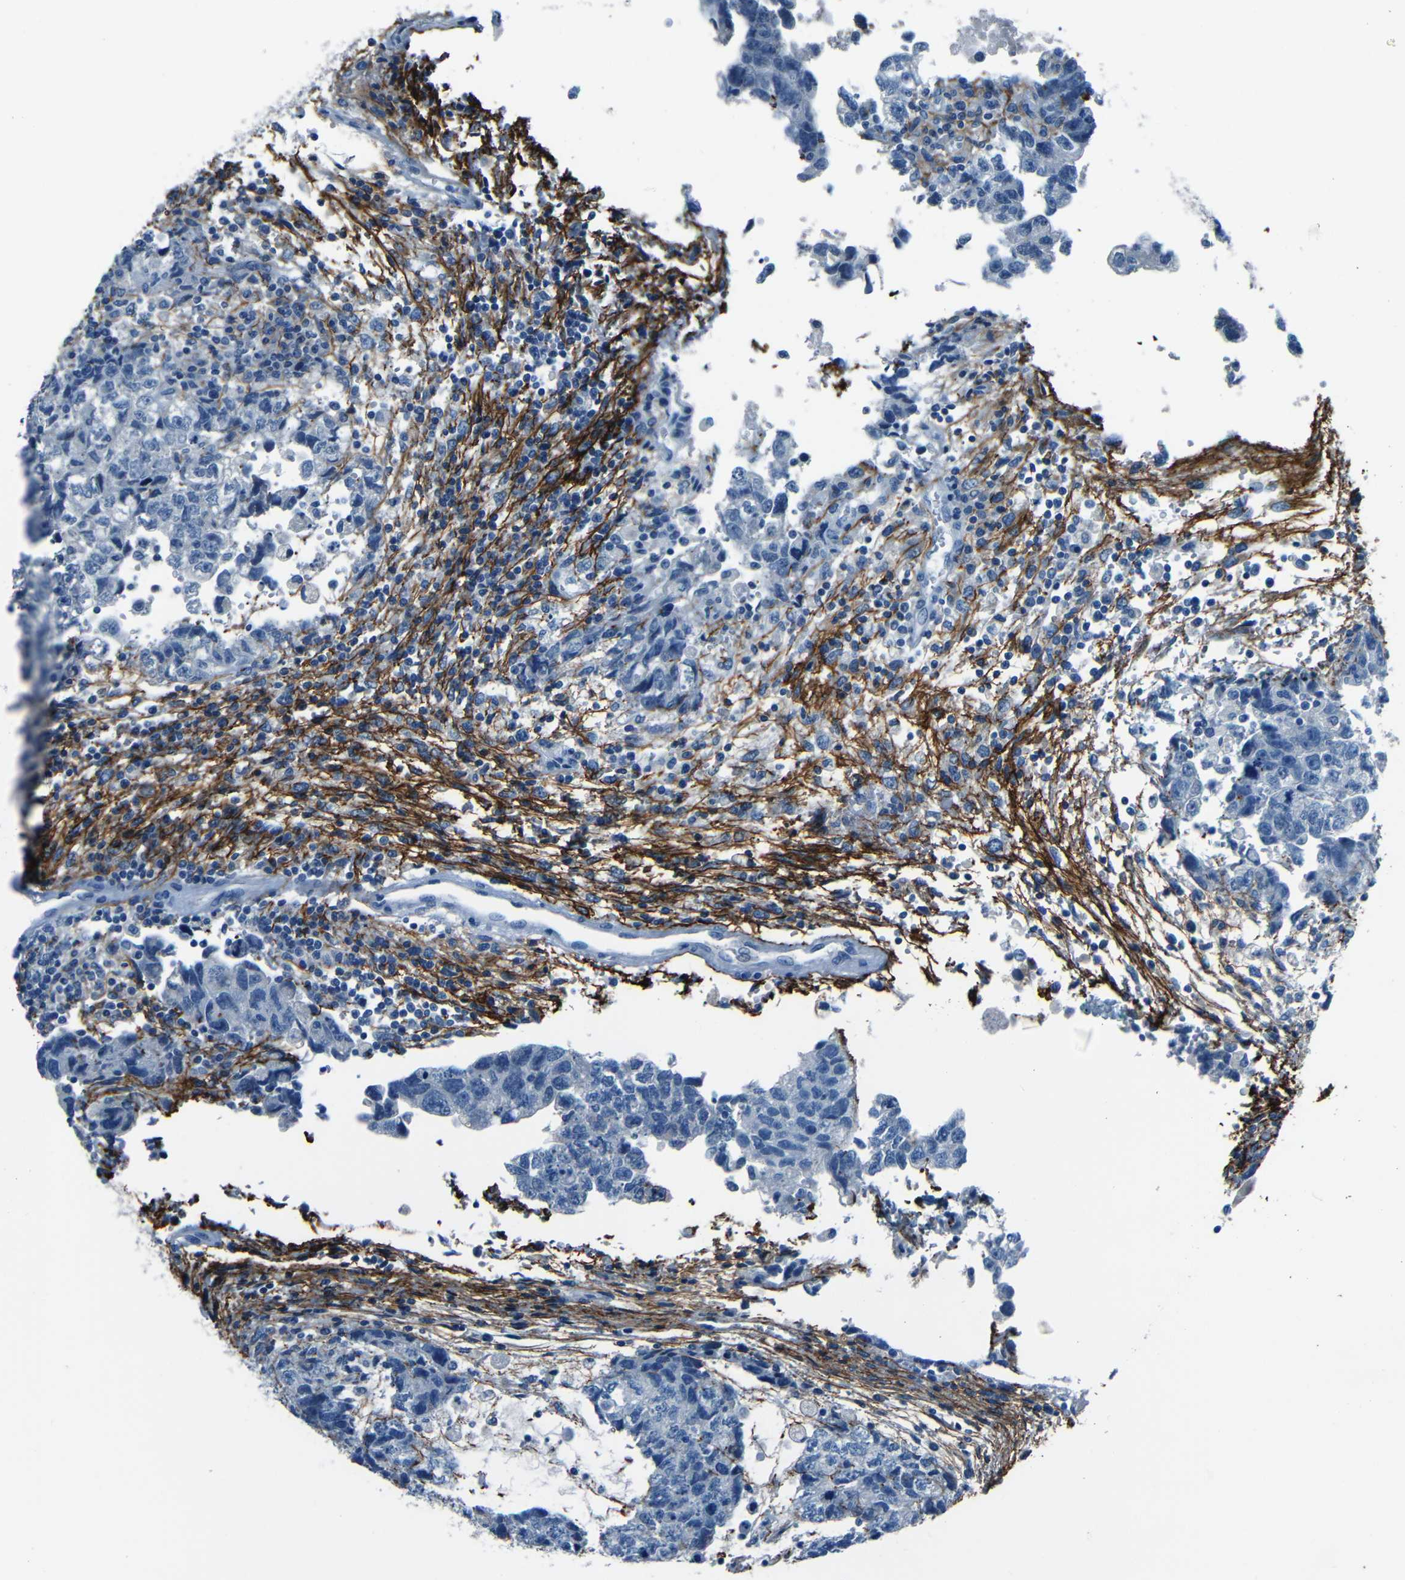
{"staining": {"intensity": "negative", "quantity": "none", "location": "none"}, "tissue": "testis cancer", "cell_type": "Tumor cells", "image_type": "cancer", "snomed": [{"axis": "morphology", "description": "Carcinoma, Embryonal, NOS"}, {"axis": "topography", "description": "Testis"}], "caption": "DAB immunohistochemical staining of testis embryonal carcinoma reveals no significant staining in tumor cells.", "gene": "FBN2", "patient": {"sex": "male", "age": 36}}